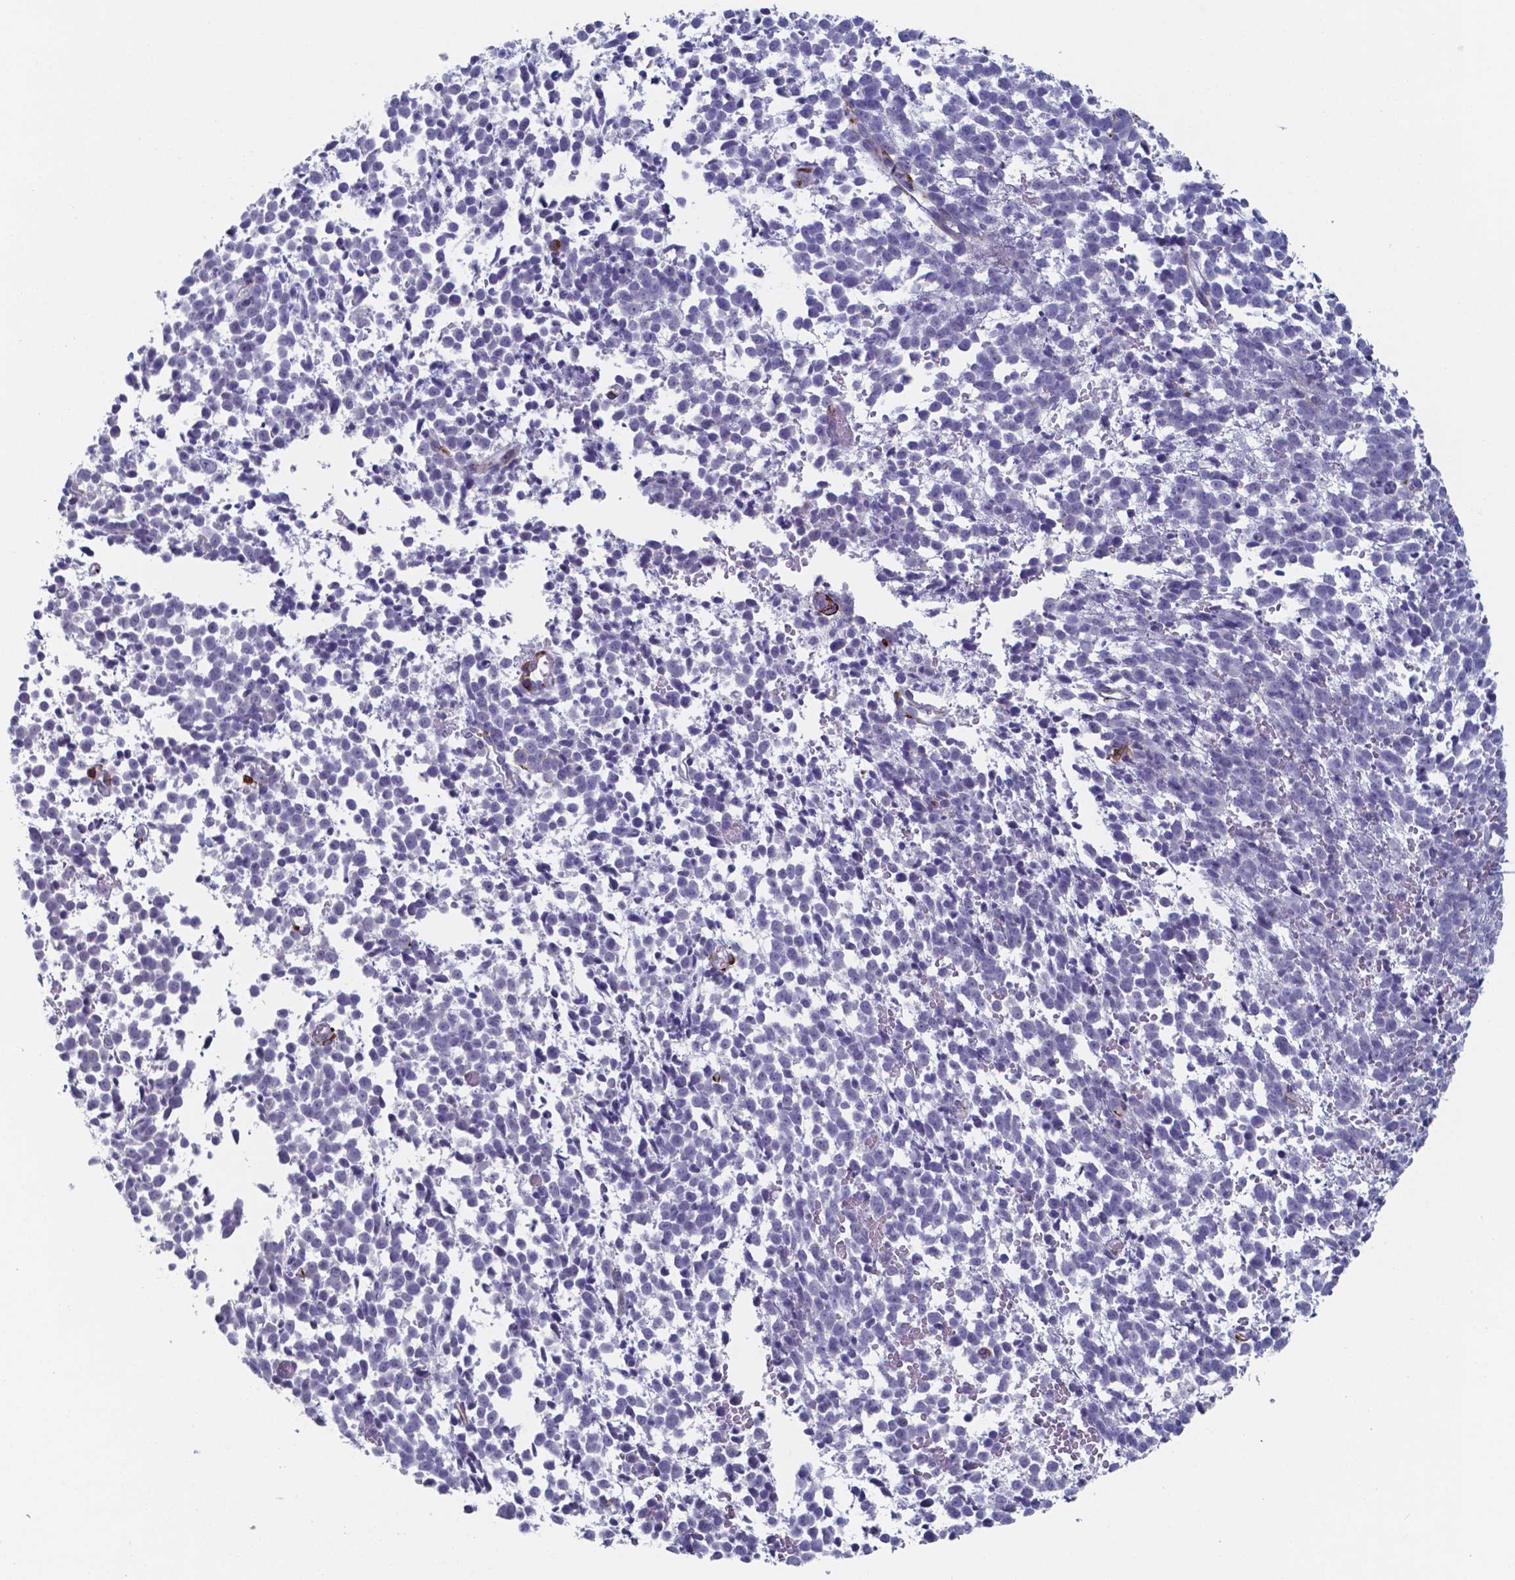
{"staining": {"intensity": "negative", "quantity": "none", "location": "none"}, "tissue": "melanoma", "cell_type": "Tumor cells", "image_type": "cancer", "snomed": [{"axis": "morphology", "description": "Malignant melanoma, NOS"}, {"axis": "topography", "description": "Skin"}], "caption": "This is a image of immunohistochemistry staining of malignant melanoma, which shows no expression in tumor cells.", "gene": "PLA2R1", "patient": {"sex": "female", "age": 70}}